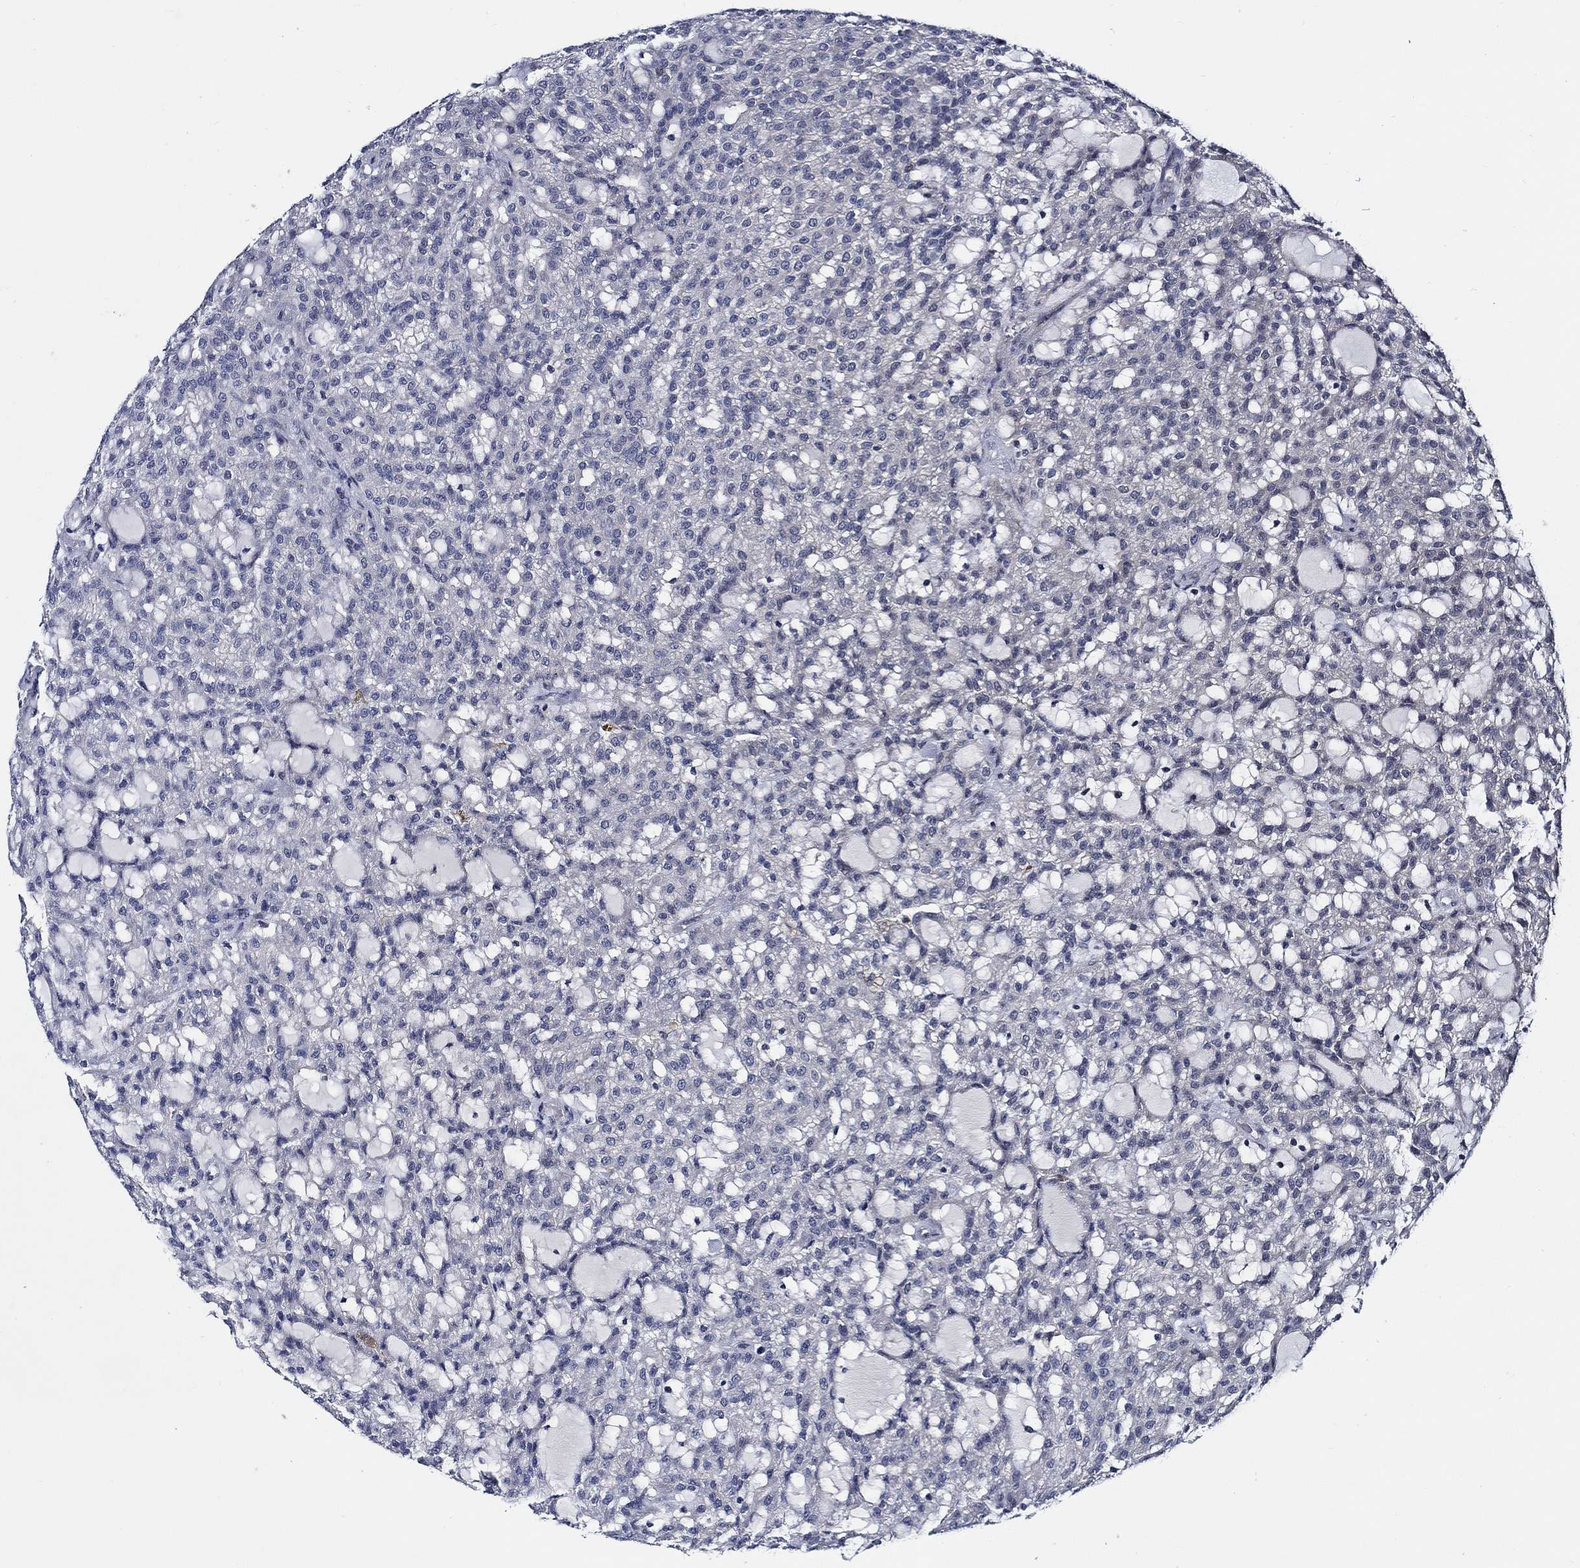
{"staining": {"intensity": "negative", "quantity": "none", "location": "none"}, "tissue": "renal cancer", "cell_type": "Tumor cells", "image_type": "cancer", "snomed": [{"axis": "morphology", "description": "Adenocarcinoma, NOS"}, {"axis": "topography", "description": "Kidney"}], "caption": "Tumor cells are negative for protein expression in human adenocarcinoma (renal). The staining was performed using DAB to visualize the protein expression in brown, while the nuclei were stained in blue with hematoxylin (Magnification: 20x).", "gene": "C8orf48", "patient": {"sex": "male", "age": 63}}